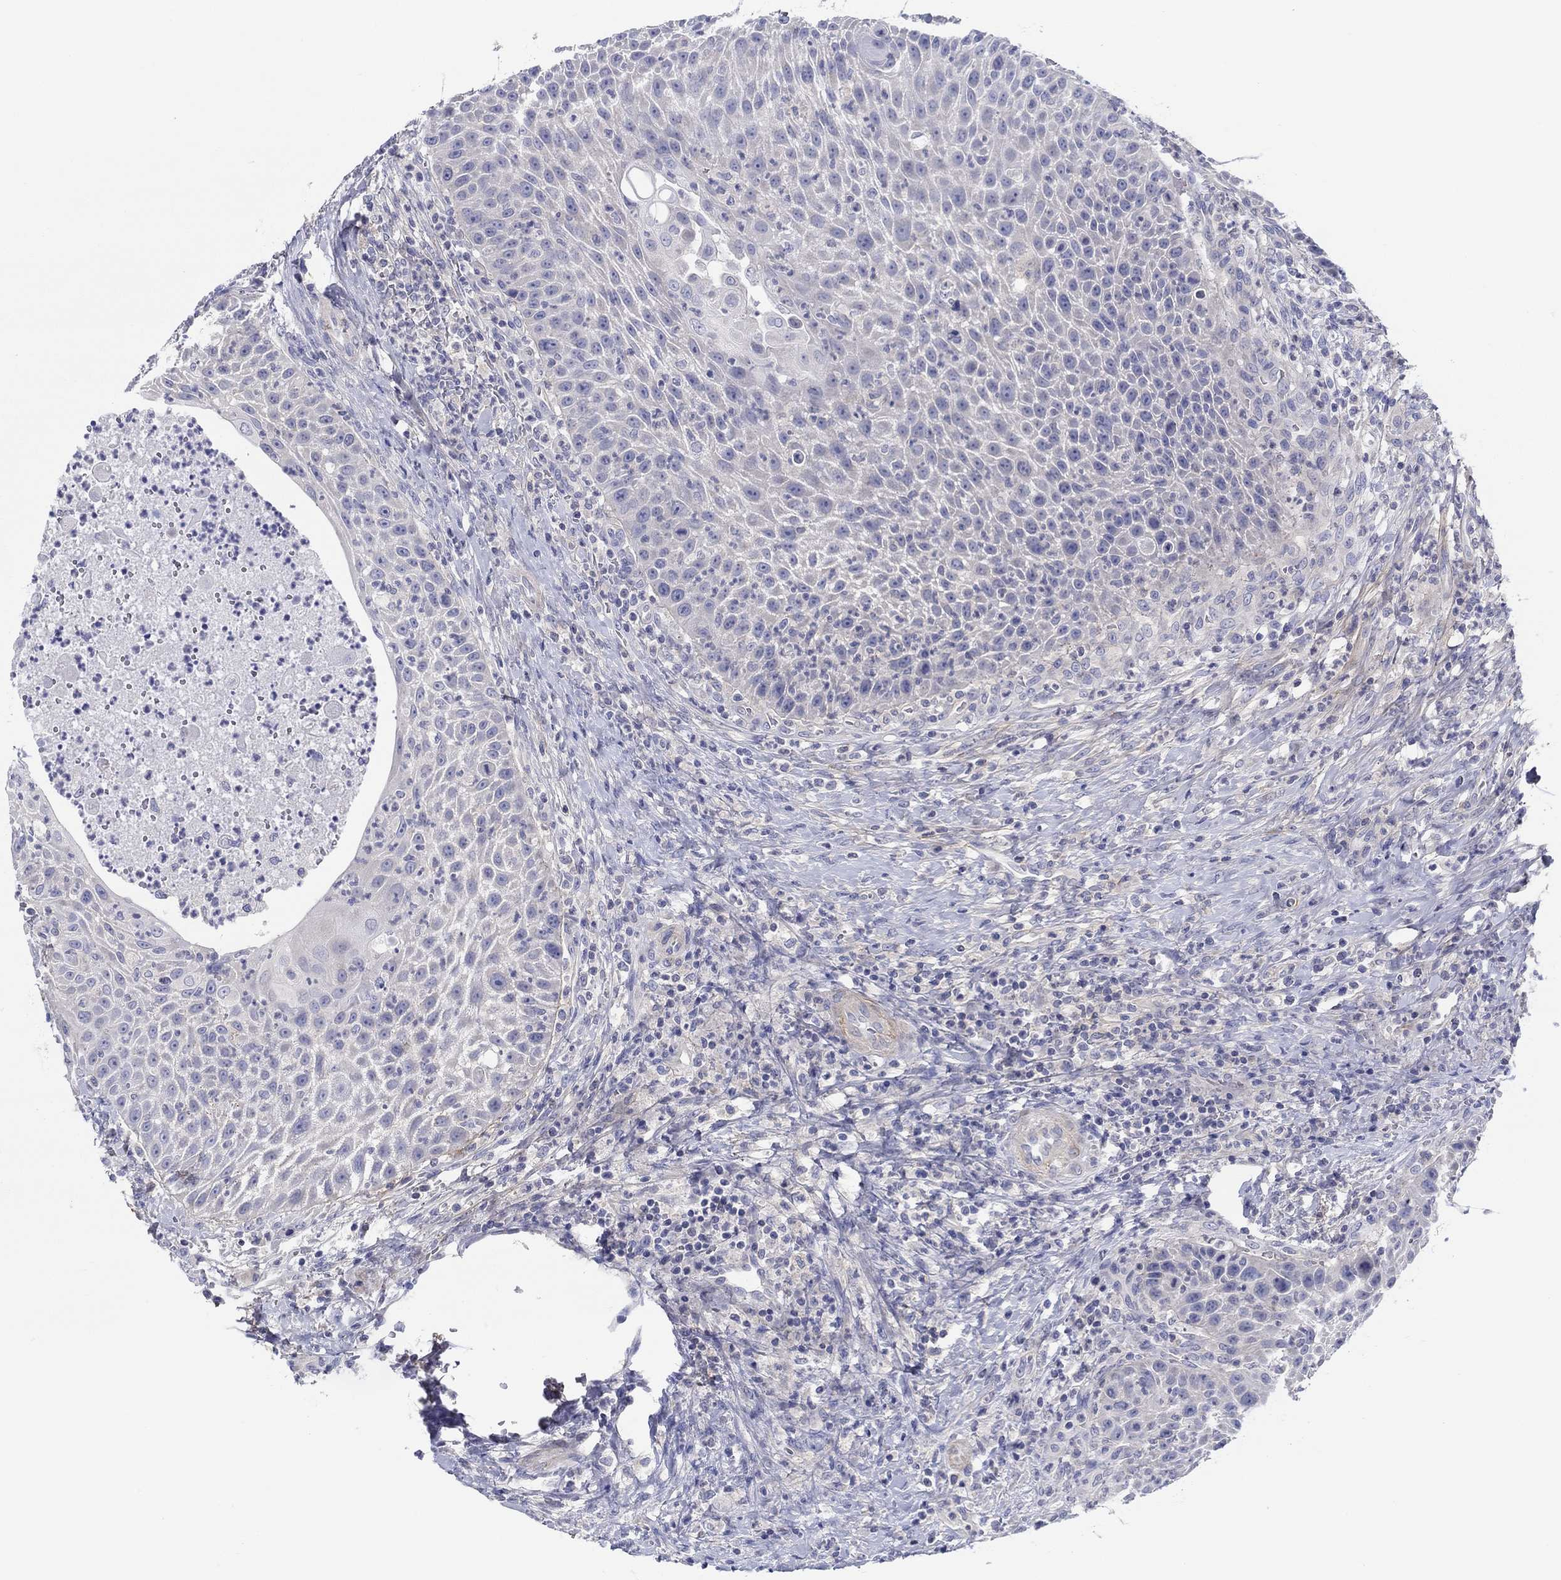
{"staining": {"intensity": "negative", "quantity": "none", "location": "none"}, "tissue": "head and neck cancer", "cell_type": "Tumor cells", "image_type": "cancer", "snomed": [{"axis": "morphology", "description": "Squamous cell carcinoma, NOS"}, {"axis": "topography", "description": "Head-Neck"}], "caption": "A photomicrograph of human head and neck cancer (squamous cell carcinoma) is negative for staining in tumor cells.", "gene": "HAPLN4", "patient": {"sex": "male", "age": 69}}